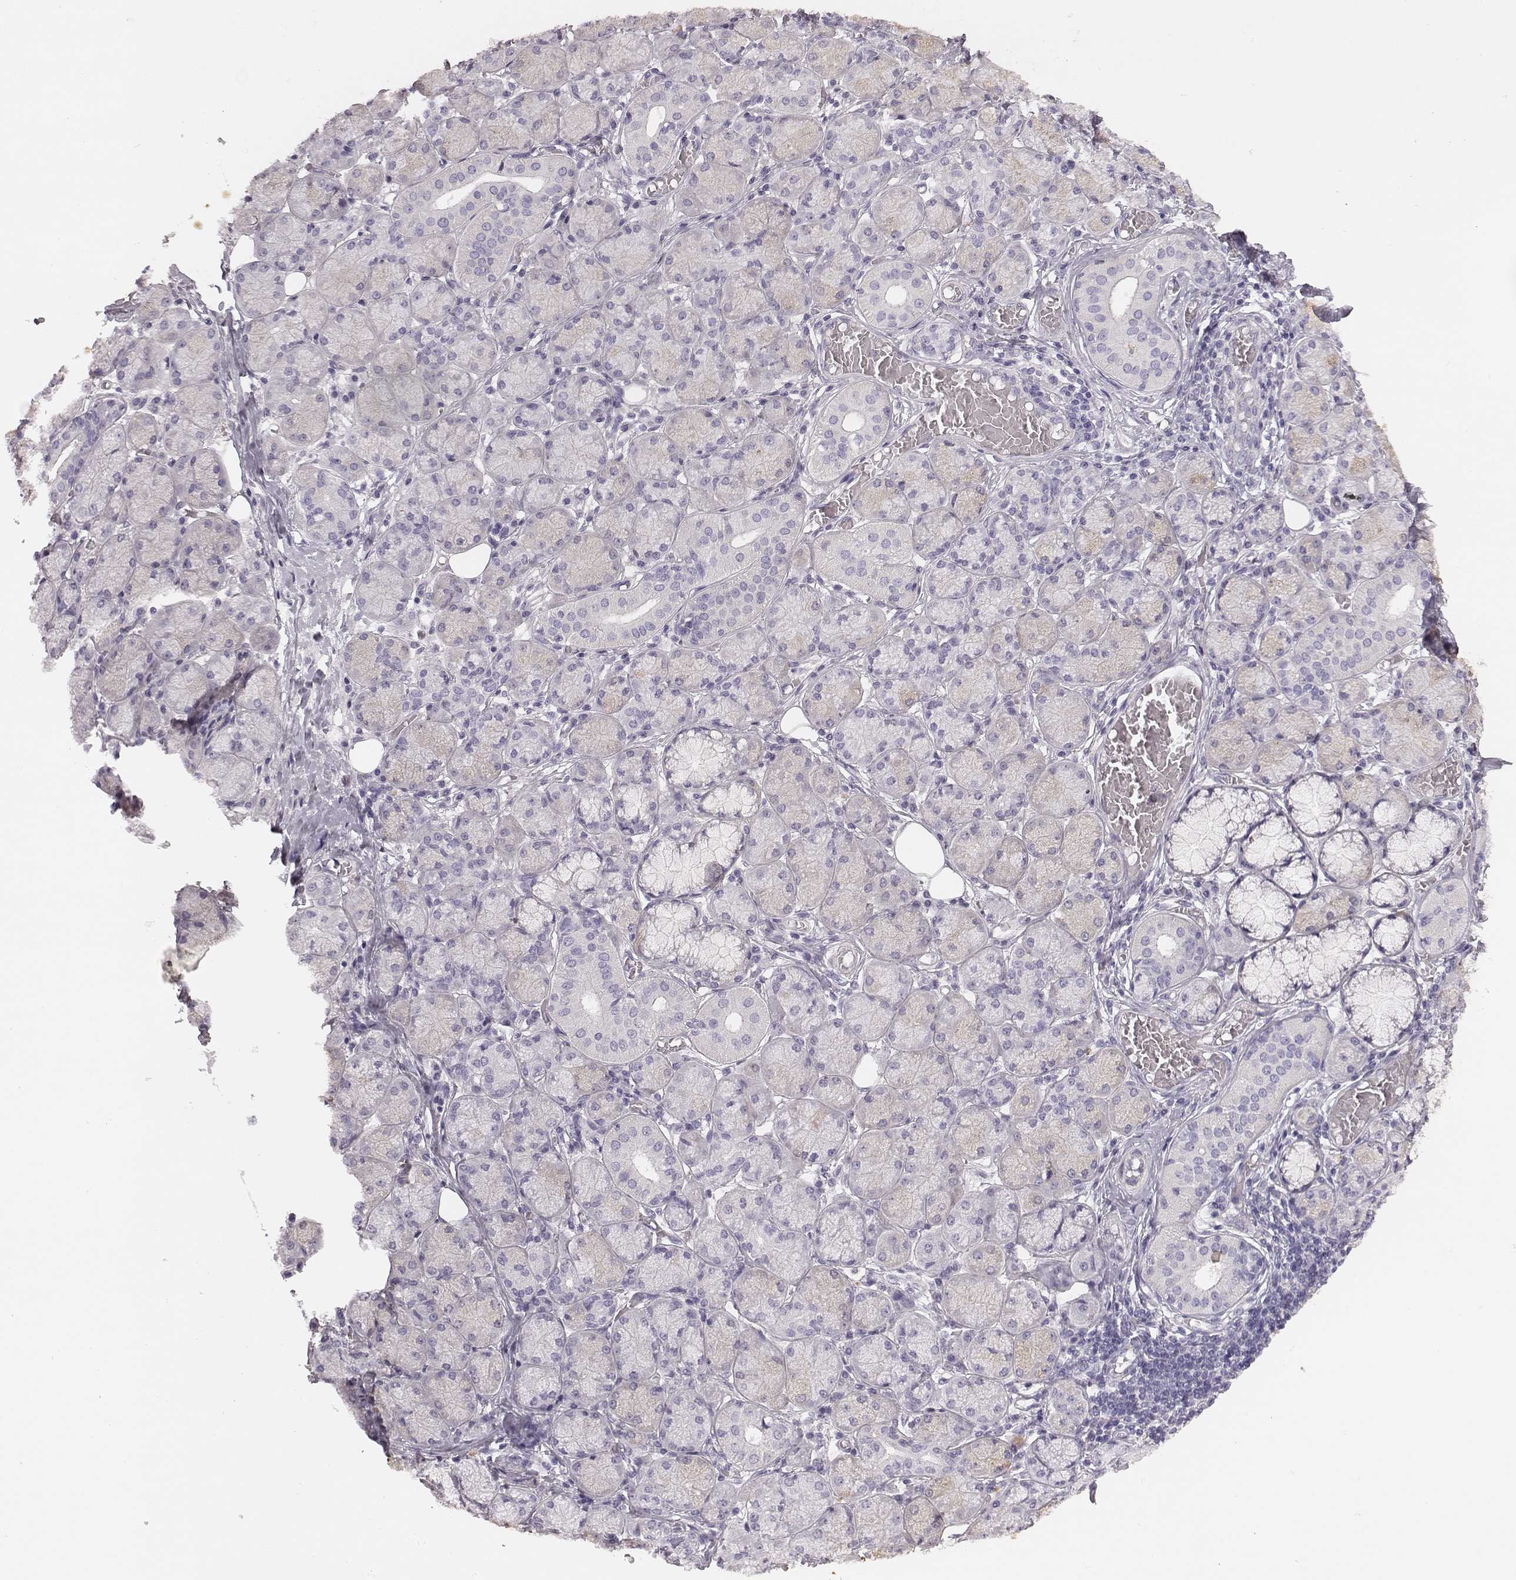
{"staining": {"intensity": "negative", "quantity": "none", "location": "none"}, "tissue": "salivary gland", "cell_type": "Glandular cells", "image_type": "normal", "snomed": [{"axis": "morphology", "description": "Normal tissue, NOS"}, {"axis": "topography", "description": "Salivary gland"}, {"axis": "topography", "description": "Peripheral nerve tissue"}], "caption": "Immunohistochemistry of benign salivary gland shows no expression in glandular cells. (DAB (3,3'-diaminobenzidine) immunohistochemistry, high magnification).", "gene": "ADAM7", "patient": {"sex": "female", "age": 24}}